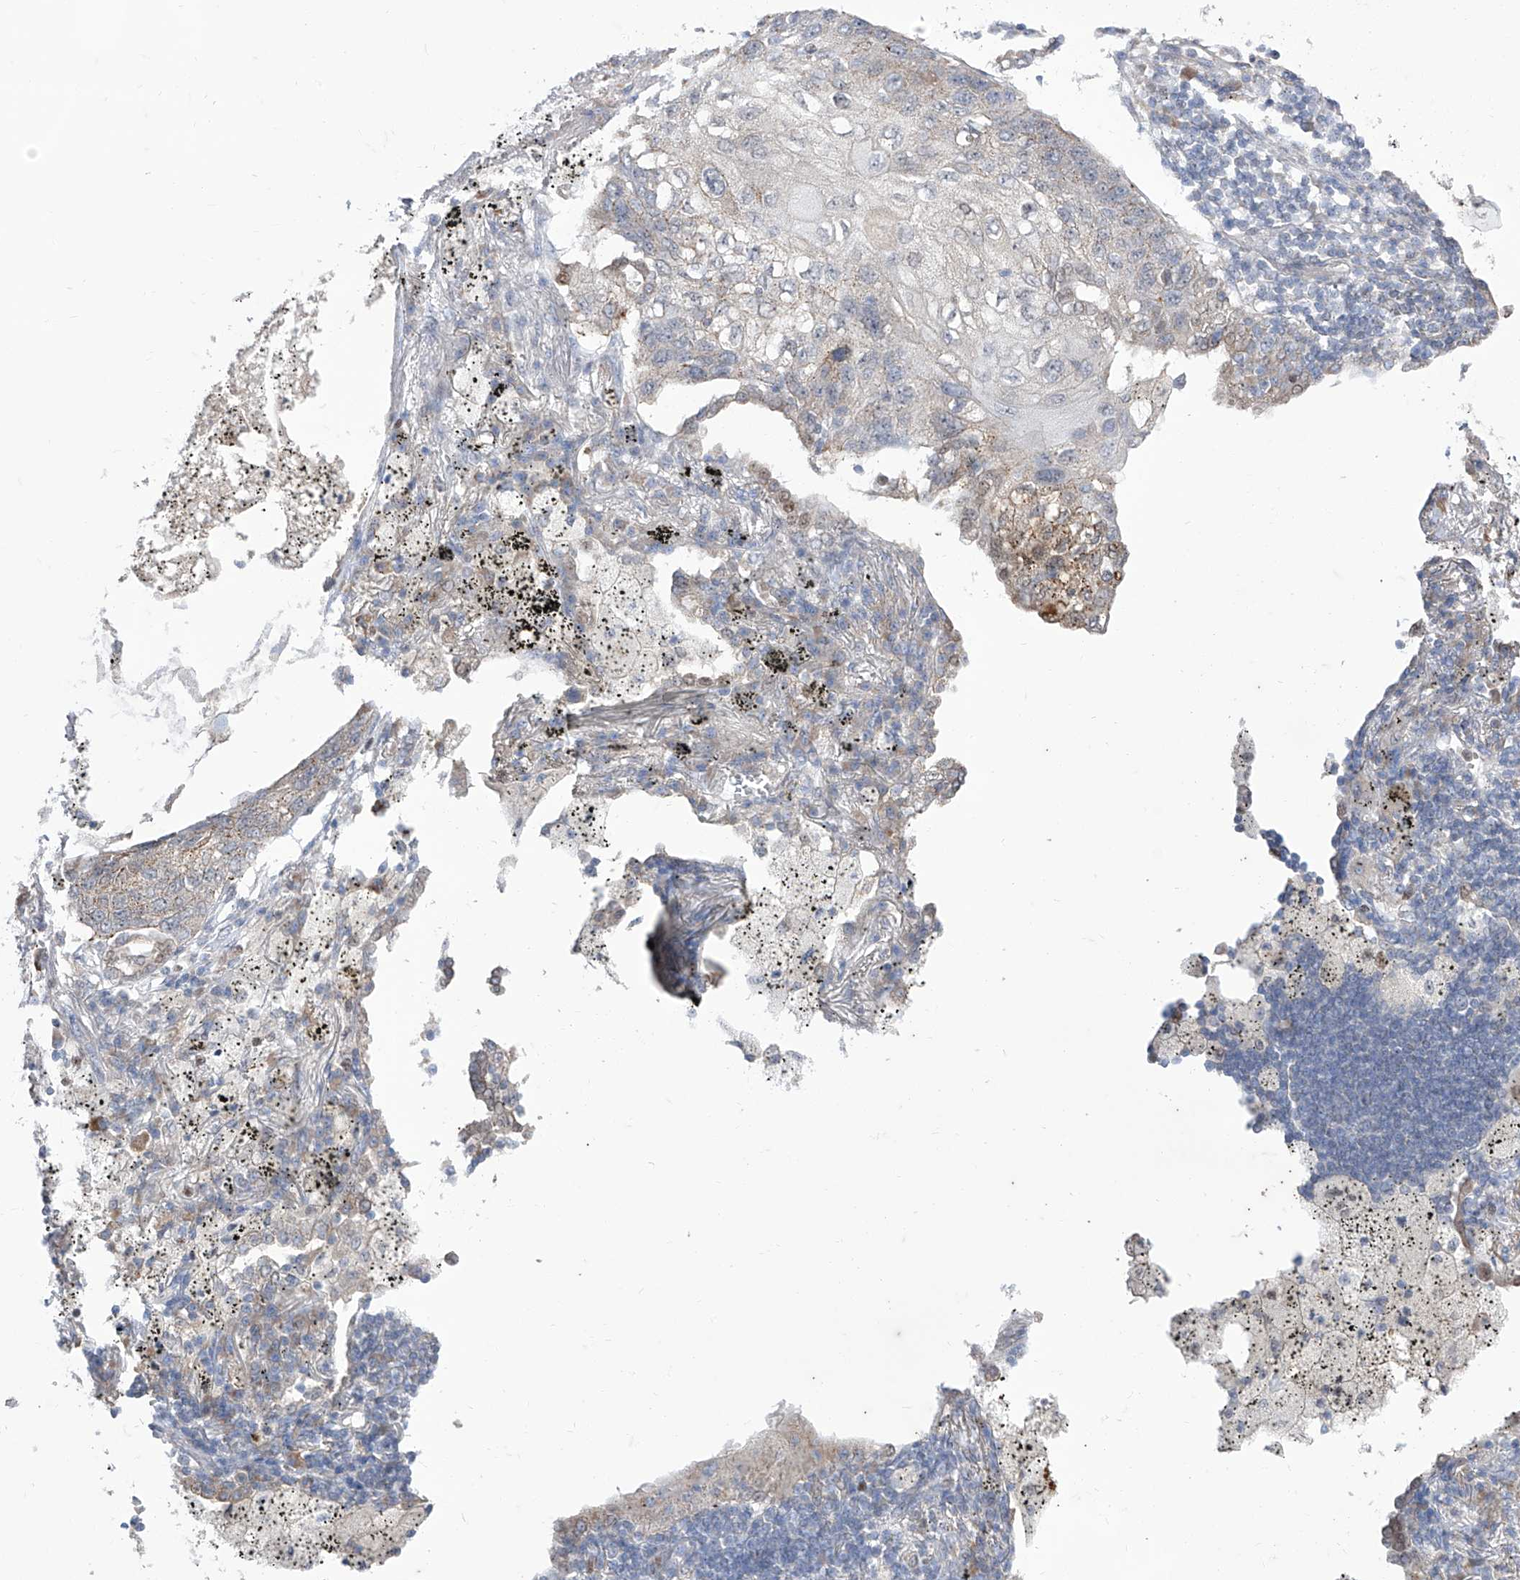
{"staining": {"intensity": "negative", "quantity": "none", "location": "none"}, "tissue": "lung cancer", "cell_type": "Tumor cells", "image_type": "cancer", "snomed": [{"axis": "morphology", "description": "Squamous cell carcinoma, NOS"}, {"axis": "topography", "description": "Lung"}], "caption": "Histopathology image shows no significant protein expression in tumor cells of lung squamous cell carcinoma. (DAB immunohistochemistry (IHC) with hematoxylin counter stain).", "gene": "BROX", "patient": {"sex": "female", "age": 63}}